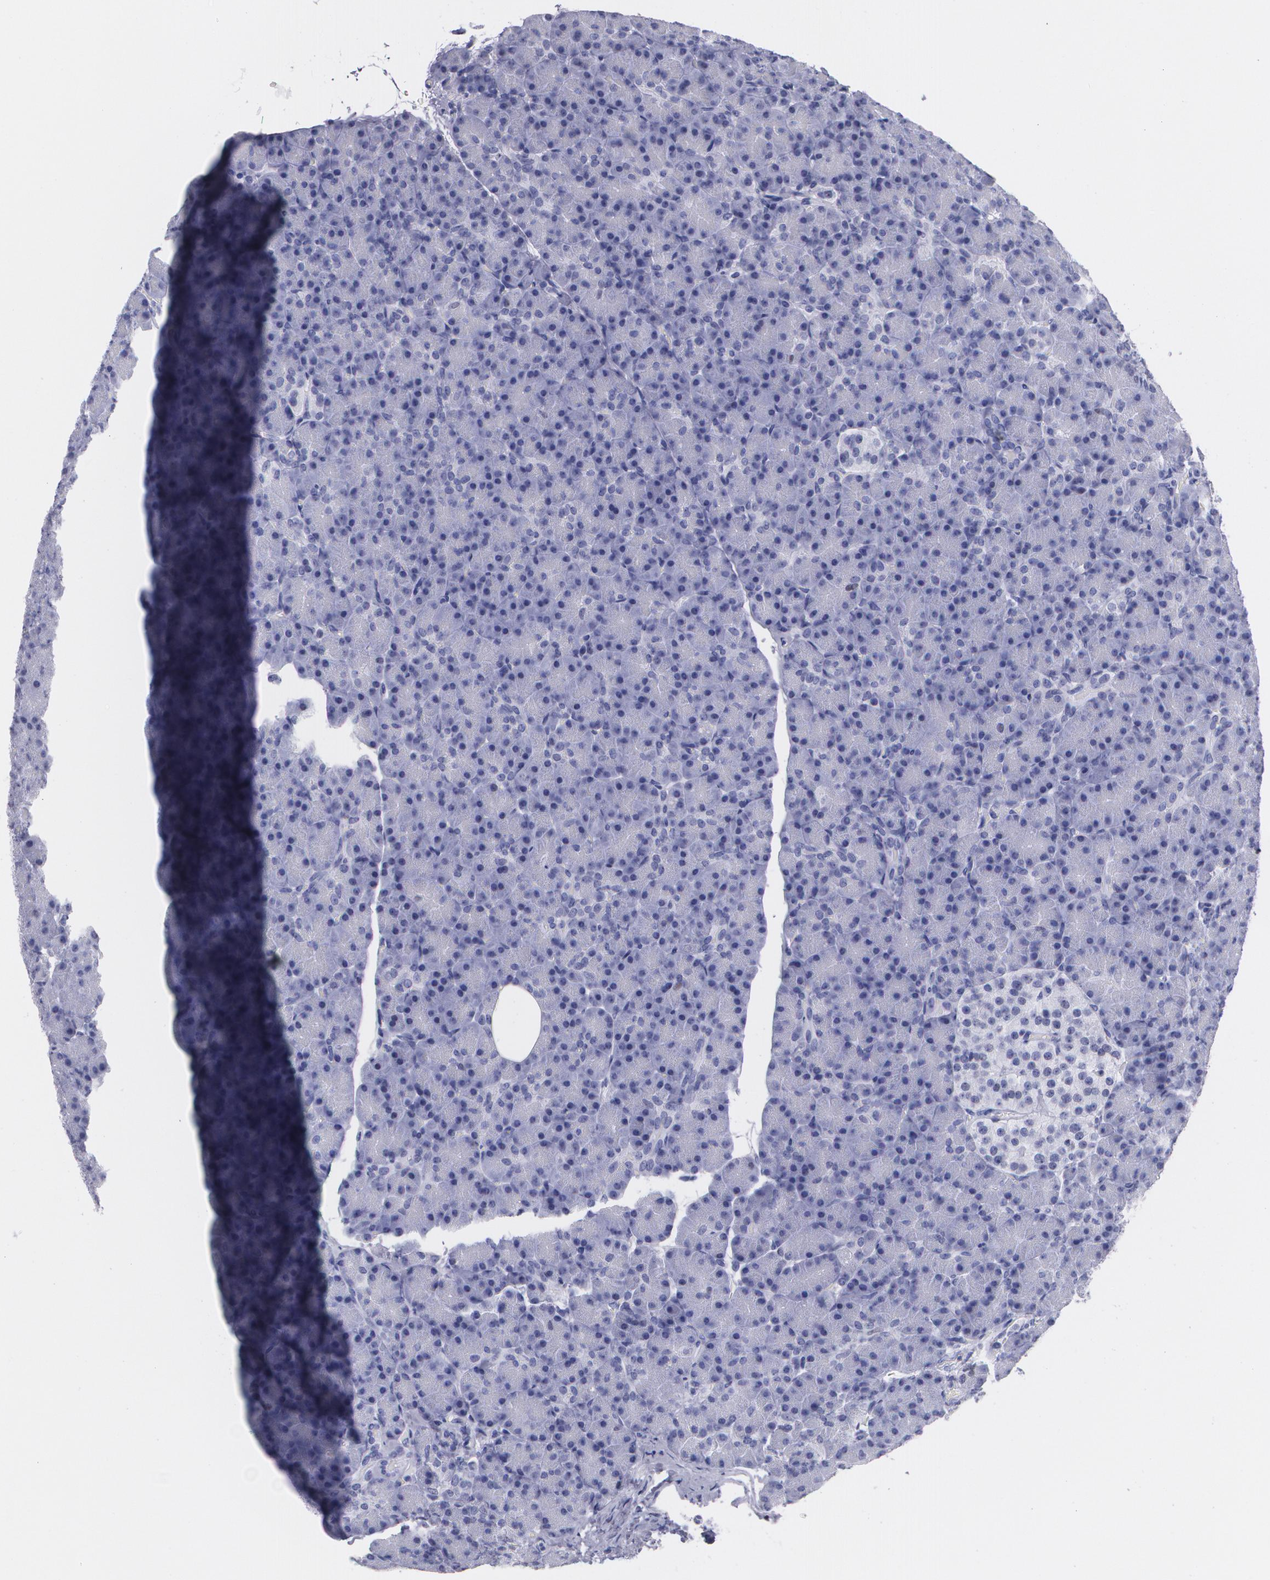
{"staining": {"intensity": "weak", "quantity": "<25%", "location": "nuclear"}, "tissue": "pancreas", "cell_type": "Exocrine glandular cells", "image_type": "normal", "snomed": [{"axis": "morphology", "description": "Normal tissue, NOS"}, {"axis": "topography", "description": "Pancreas"}], "caption": "Immunohistochemistry (IHC) of benign pancreas reveals no expression in exocrine glandular cells.", "gene": "TP53", "patient": {"sex": "female", "age": 43}}